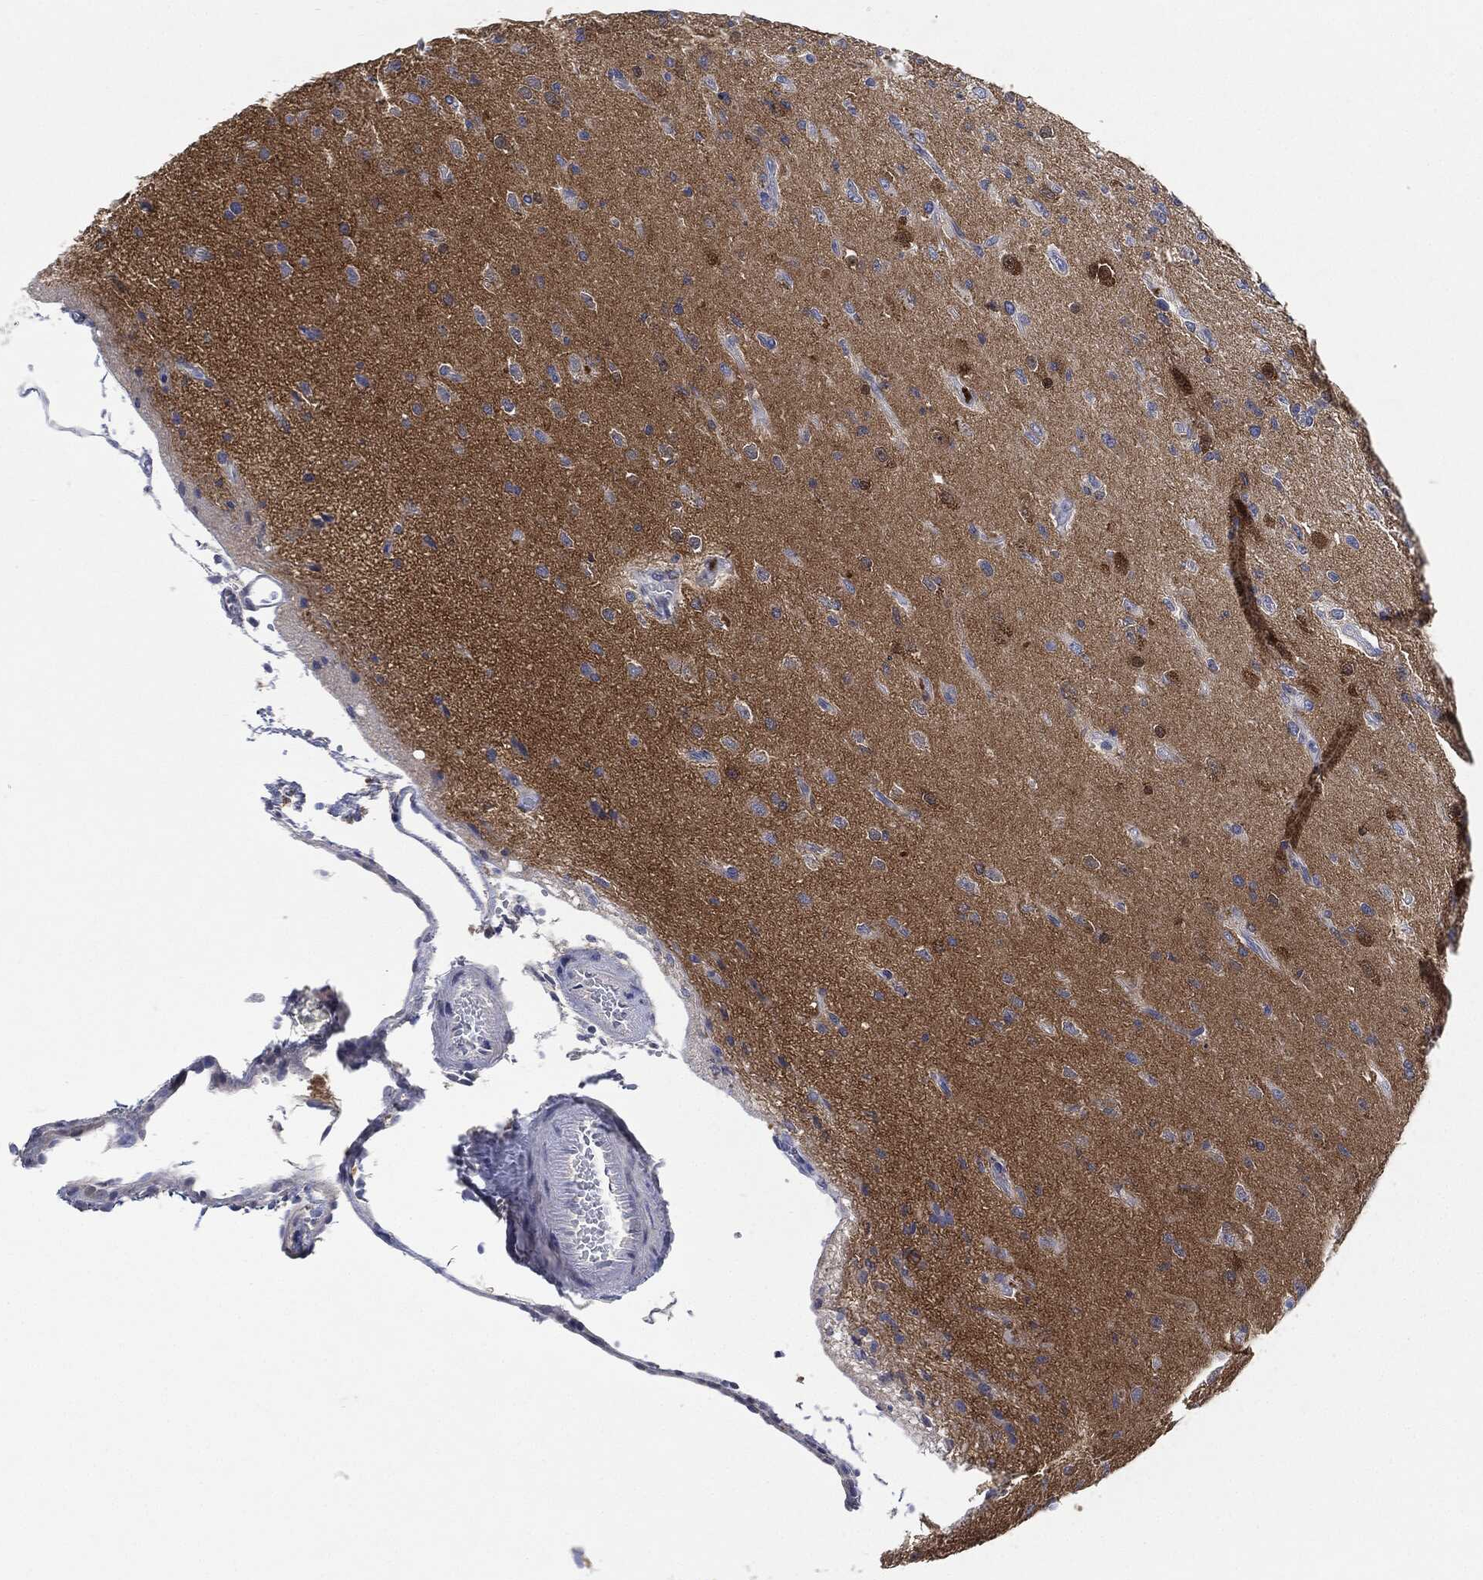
{"staining": {"intensity": "negative", "quantity": "none", "location": "none"}, "tissue": "glioma", "cell_type": "Tumor cells", "image_type": "cancer", "snomed": [{"axis": "morphology", "description": "Glioma, malignant, High grade"}, {"axis": "topography", "description": "Brain"}], "caption": "Glioma was stained to show a protein in brown. There is no significant expression in tumor cells.", "gene": "NTRK1", "patient": {"sex": "male", "age": 56}}